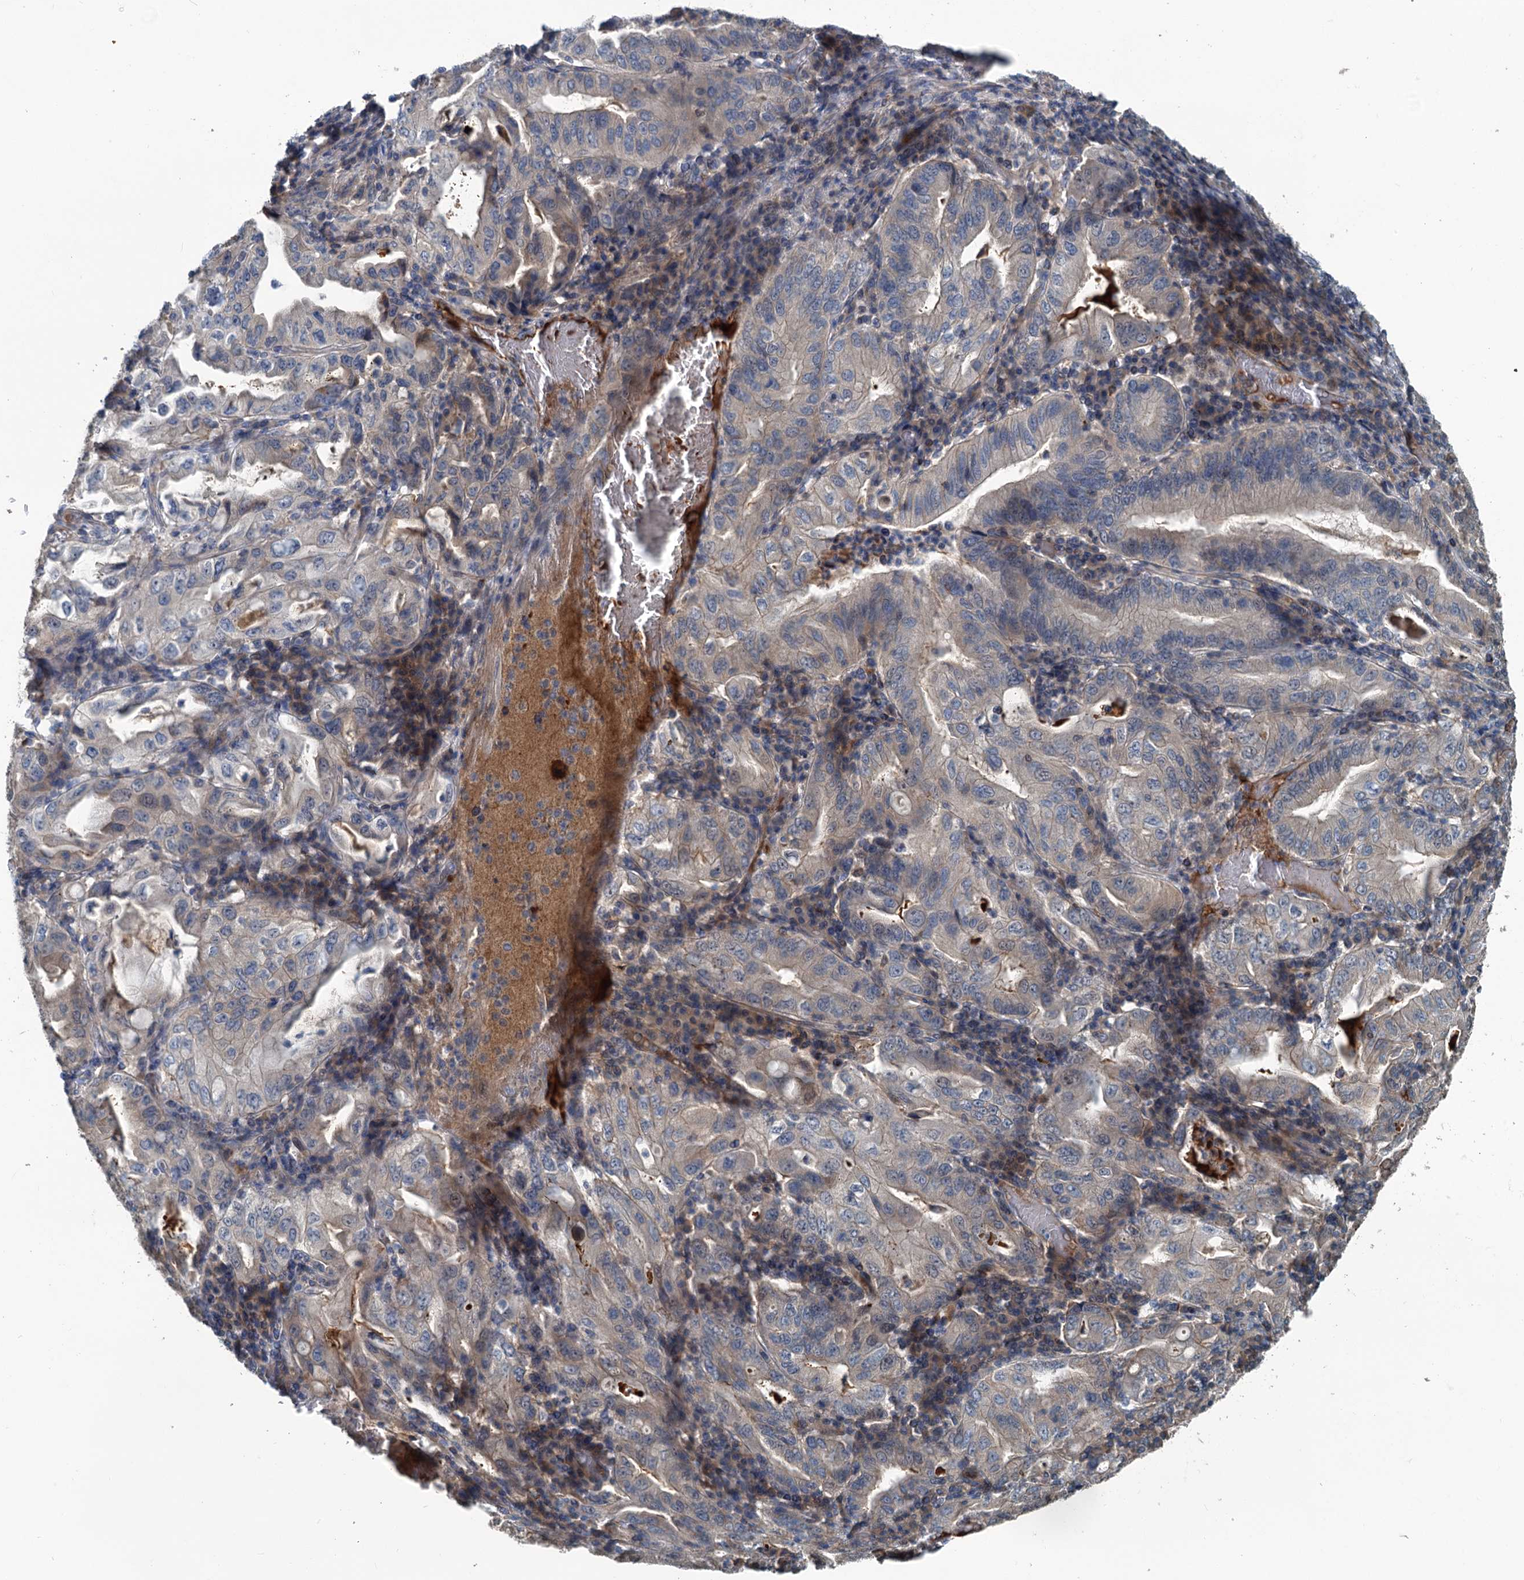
{"staining": {"intensity": "weak", "quantity": "<25%", "location": "cytoplasmic/membranous"}, "tissue": "stomach cancer", "cell_type": "Tumor cells", "image_type": "cancer", "snomed": [{"axis": "morphology", "description": "Normal tissue, NOS"}, {"axis": "morphology", "description": "Adenocarcinoma, NOS"}, {"axis": "topography", "description": "Esophagus"}, {"axis": "topography", "description": "Stomach, upper"}, {"axis": "topography", "description": "Peripheral nerve tissue"}], "caption": "Tumor cells are negative for brown protein staining in stomach cancer.", "gene": "TEDC1", "patient": {"sex": "male", "age": 62}}